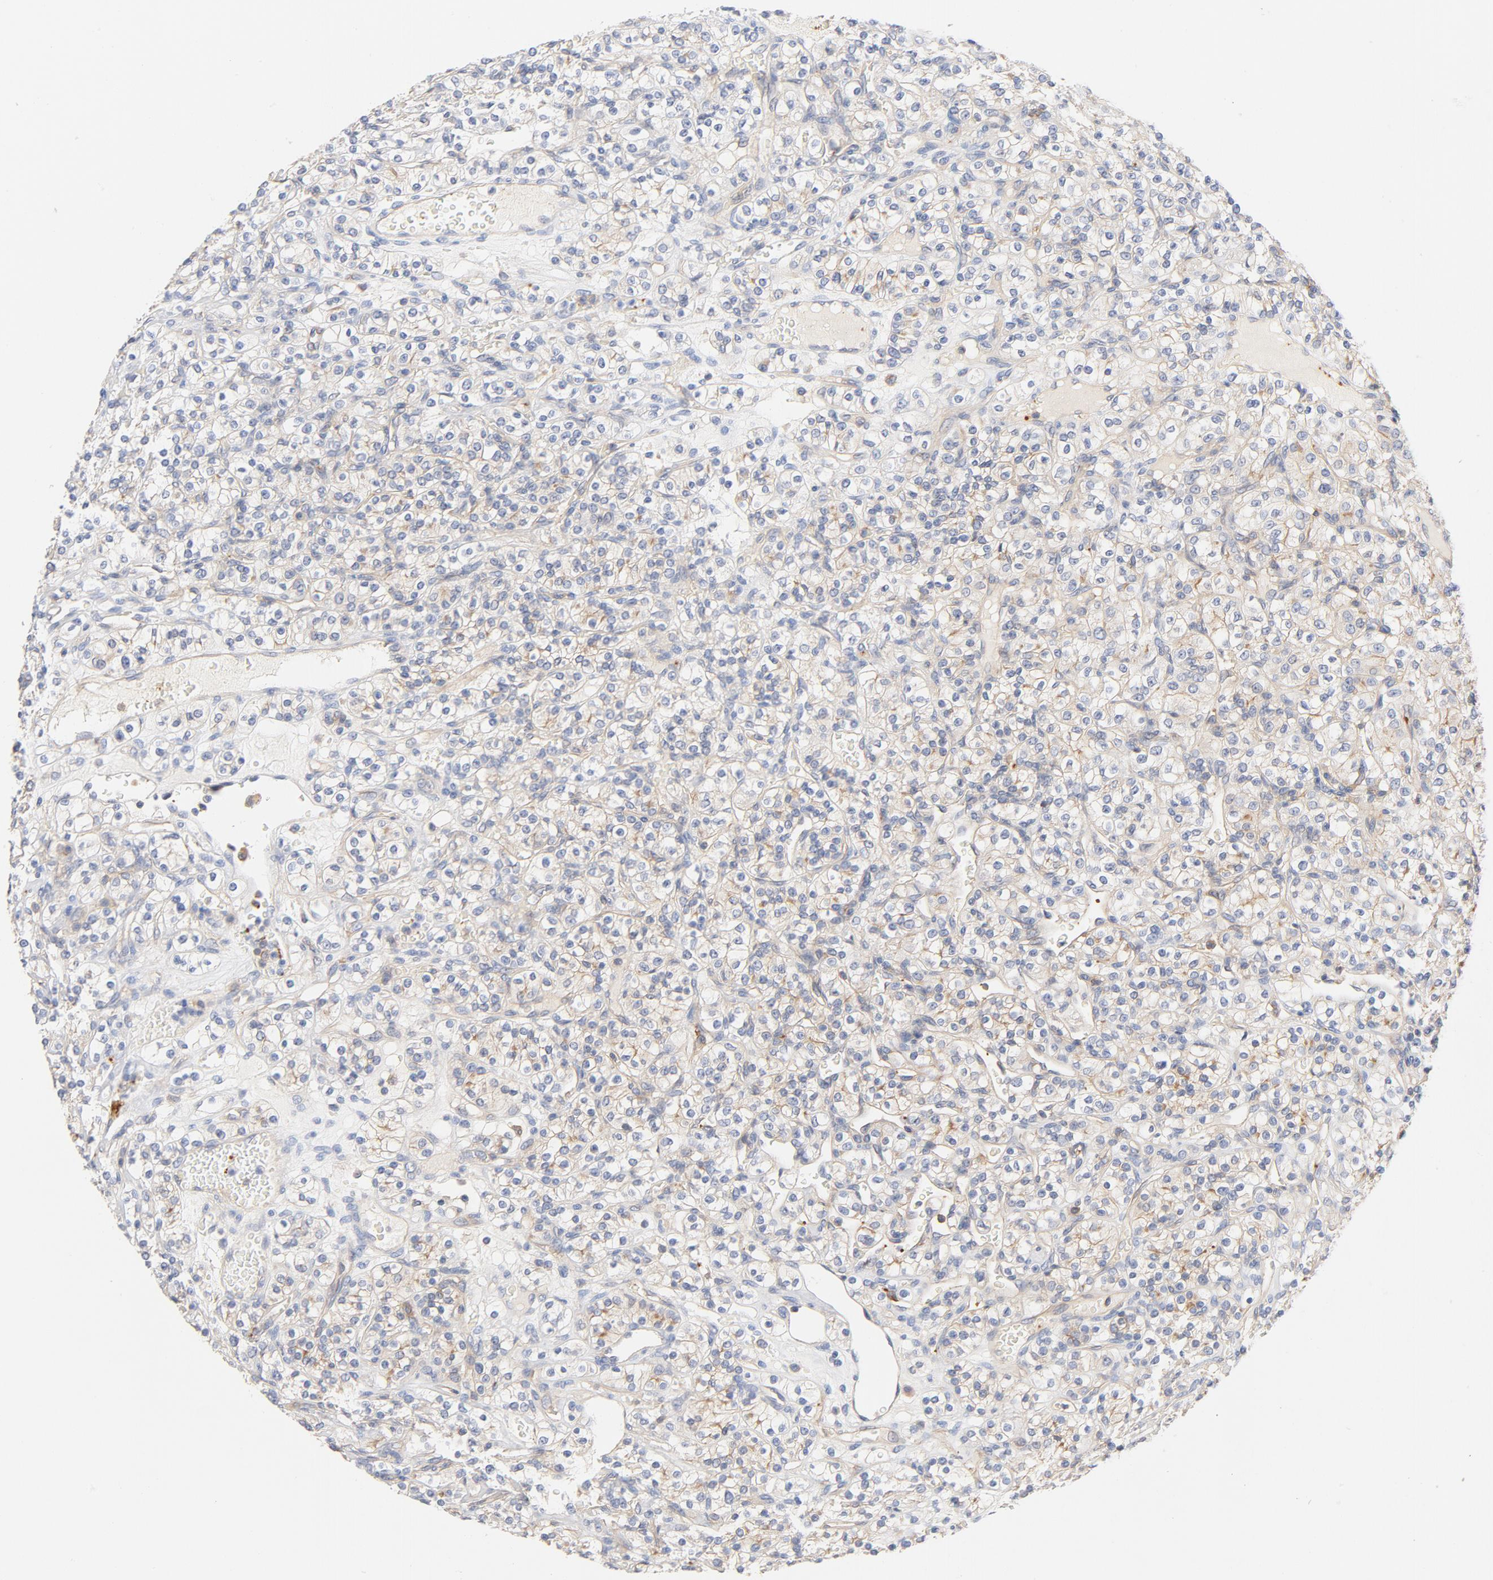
{"staining": {"intensity": "weak", "quantity": "25%-75%", "location": "cytoplasmic/membranous"}, "tissue": "renal cancer", "cell_type": "Tumor cells", "image_type": "cancer", "snomed": [{"axis": "morphology", "description": "Adenocarcinoma, NOS"}, {"axis": "topography", "description": "Kidney"}], "caption": "Renal cancer stained for a protein shows weak cytoplasmic/membranous positivity in tumor cells. (Brightfield microscopy of DAB IHC at high magnification).", "gene": "SRC", "patient": {"sex": "male", "age": 77}}